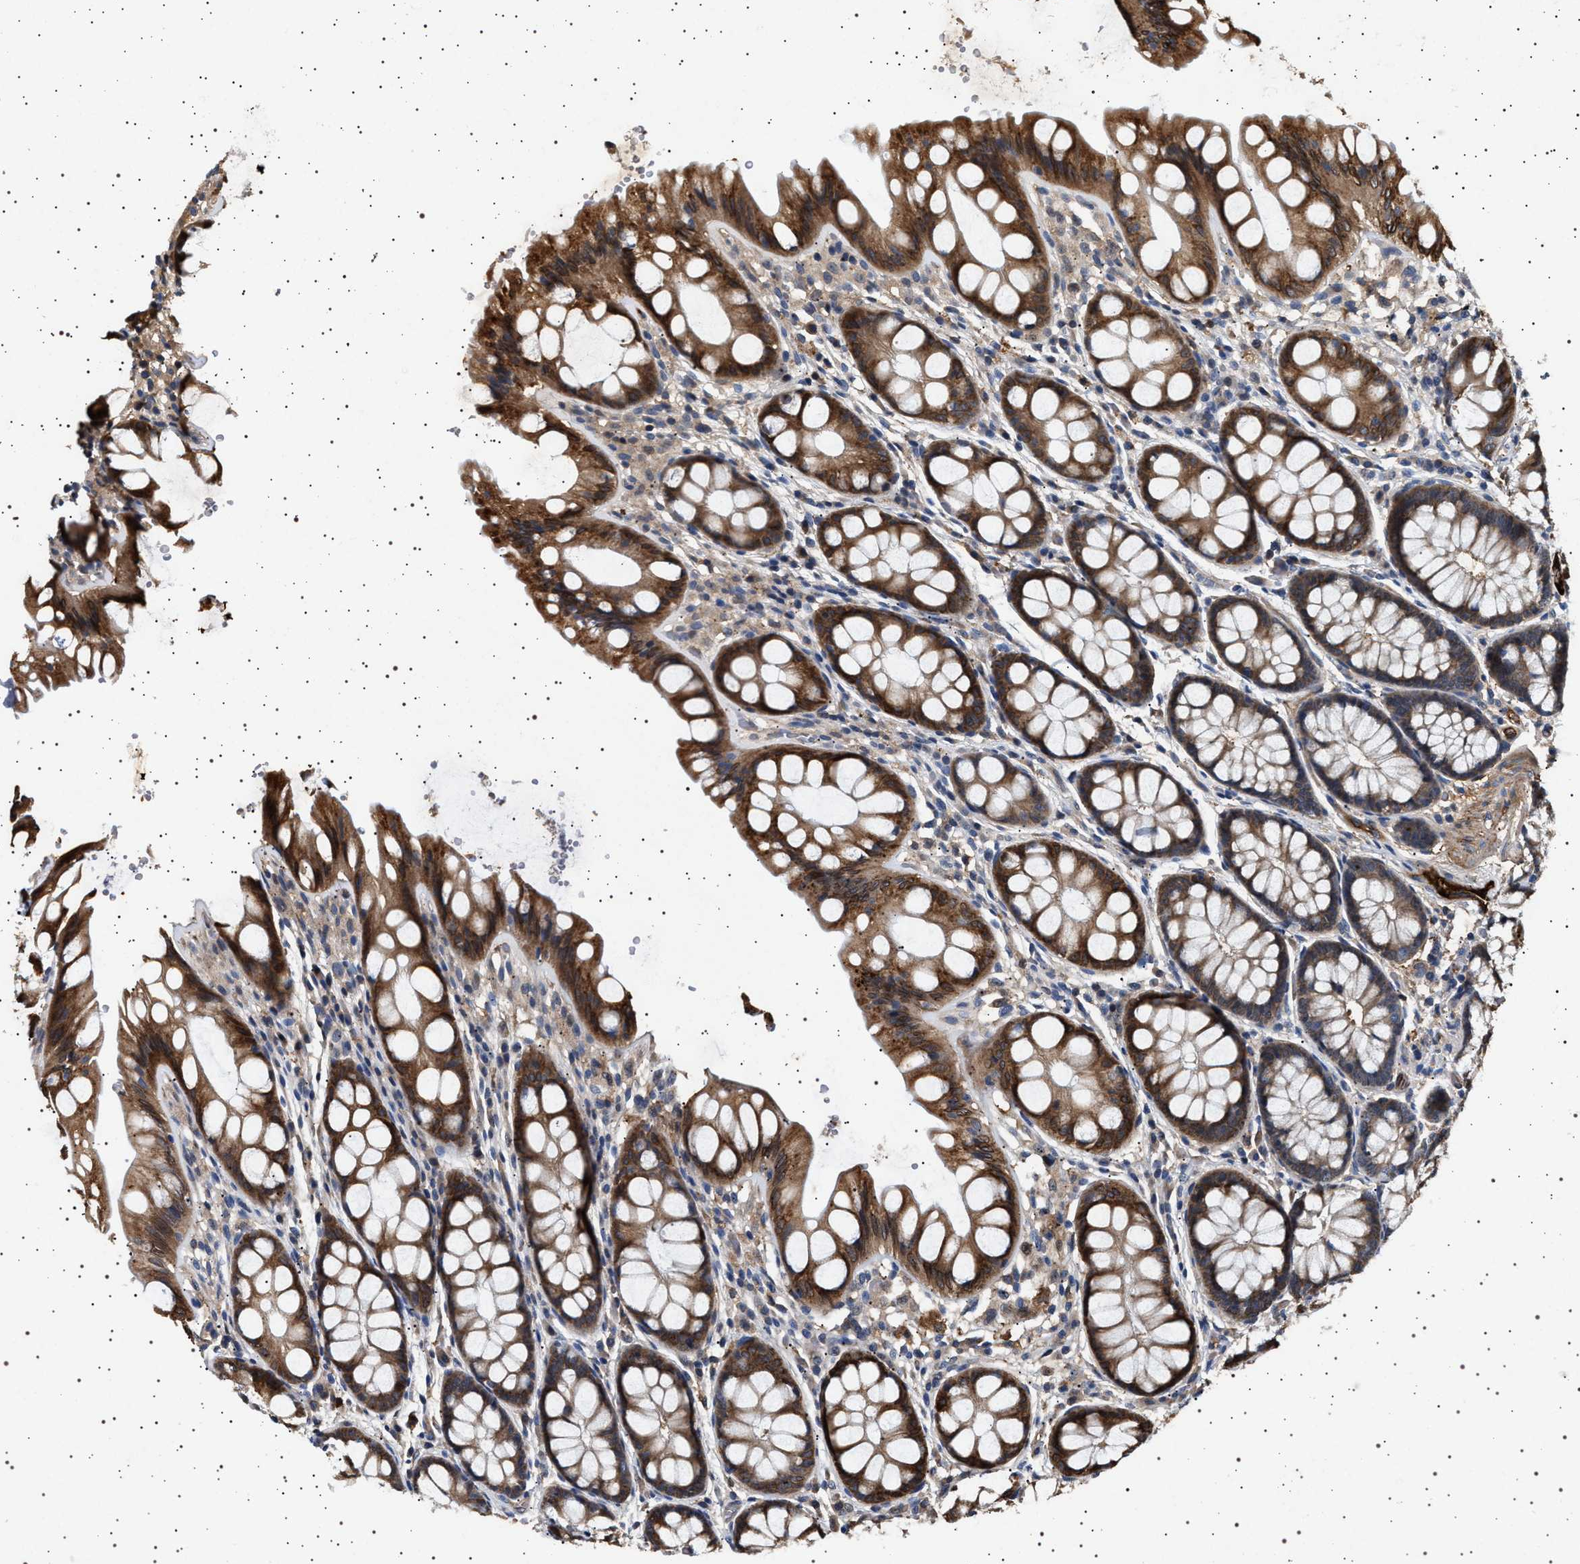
{"staining": {"intensity": "moderate", "quantity": "25%-75%", "location": "cytoplasmic/membranous"}, "tissue": "colon", "cell_type": "Endothelial cells", "image_type": "normal", "snomed": [{"axis": "morphology", "description": "Normal tissue, NOS"}, {"axis": "topography", "description": "Colon"}], "caption": "High-magnification brightfield microscopy of benign colon stained with DAB (3,3'-diaminobenzidine) (brown) and counterstained with hematoxylin (blue). endothelial cells exhibit moderate cytoplasmic/membranous staining is appreciated in approximately25%-75% of cells.", "gene": "FICD", "patient": {"sex": "male", "age": 47}}